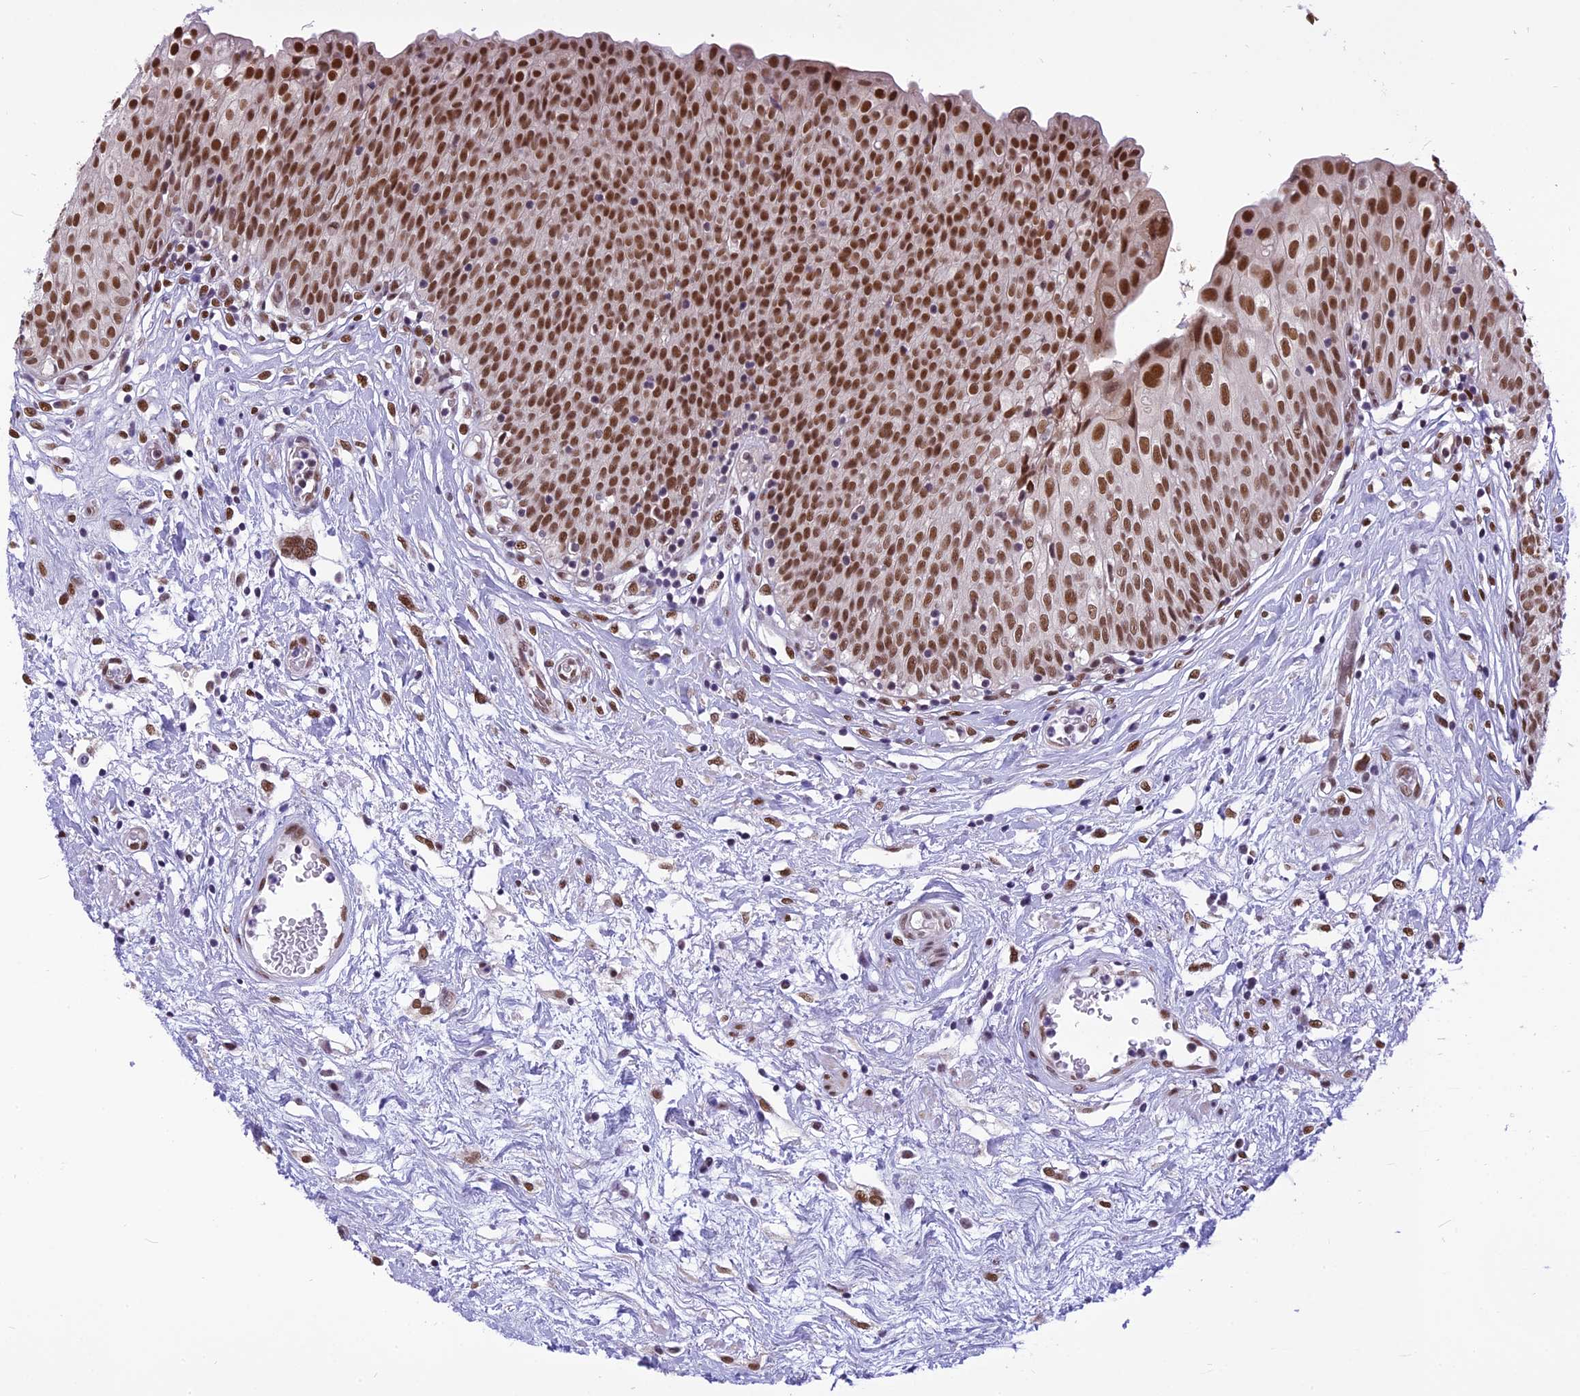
{"staining": {"intensity": "strong", "quantity": ">75%", "location": "nuclear"}, "tissue": "urinary bladder", "cell_type": "Urothelial cells", "image_type": "normal", "snomed": [{"axis": "morphology", "description": "Normal tissue, NOS"}, {"axis": "topography", "description": "Urinary bladder"}], "caption": "DAB immunohistochemical staining of unremarkable human urinary bladder reveals strong nuclear protein expression in approximately >75% of urothelial cells.", "gene": "IRF2BP1", "patient": {"sex": "male", "age": 55}}